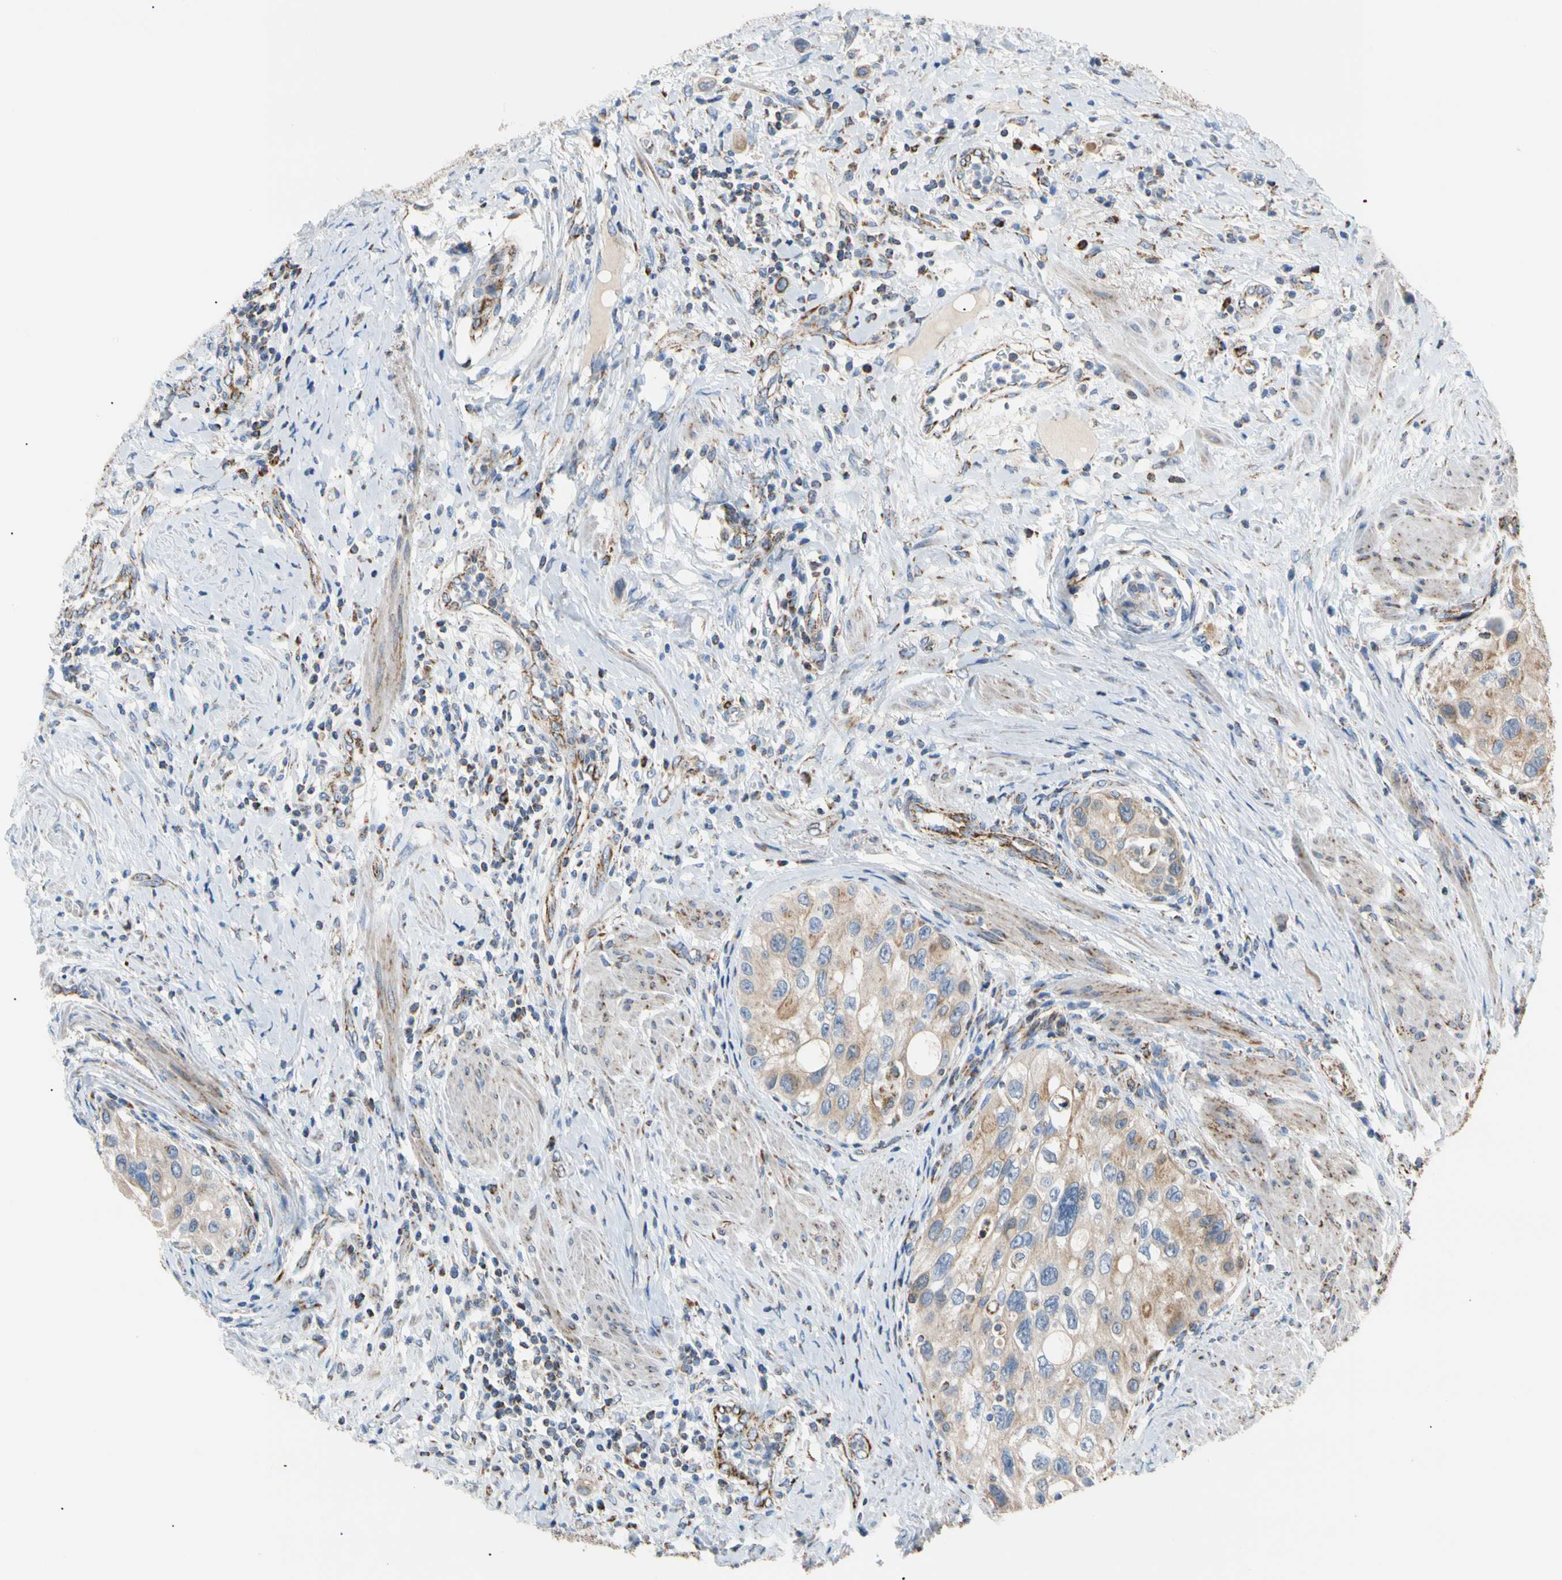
{"staining": {"intensity": "moderate", "quantity": ">75%", "location": "cytoplasmic/membranous"}, "tissue": "urothelial cancer", "cell_type": "Tumor cells", "image_type": "cancer", "snomed": [{"axis": "morphology", "description": "Urothelial carcinoma, High grade"}, {"axis": "topography", "description": "Urinary bladder"}], "caption": "A brown stain shows moderate cytoplasmic/membranous positivity of a protein in urothelial cancer tumor cells.", "gene": "ACAT1", "patient": {"sex": "female", "age": 56}}